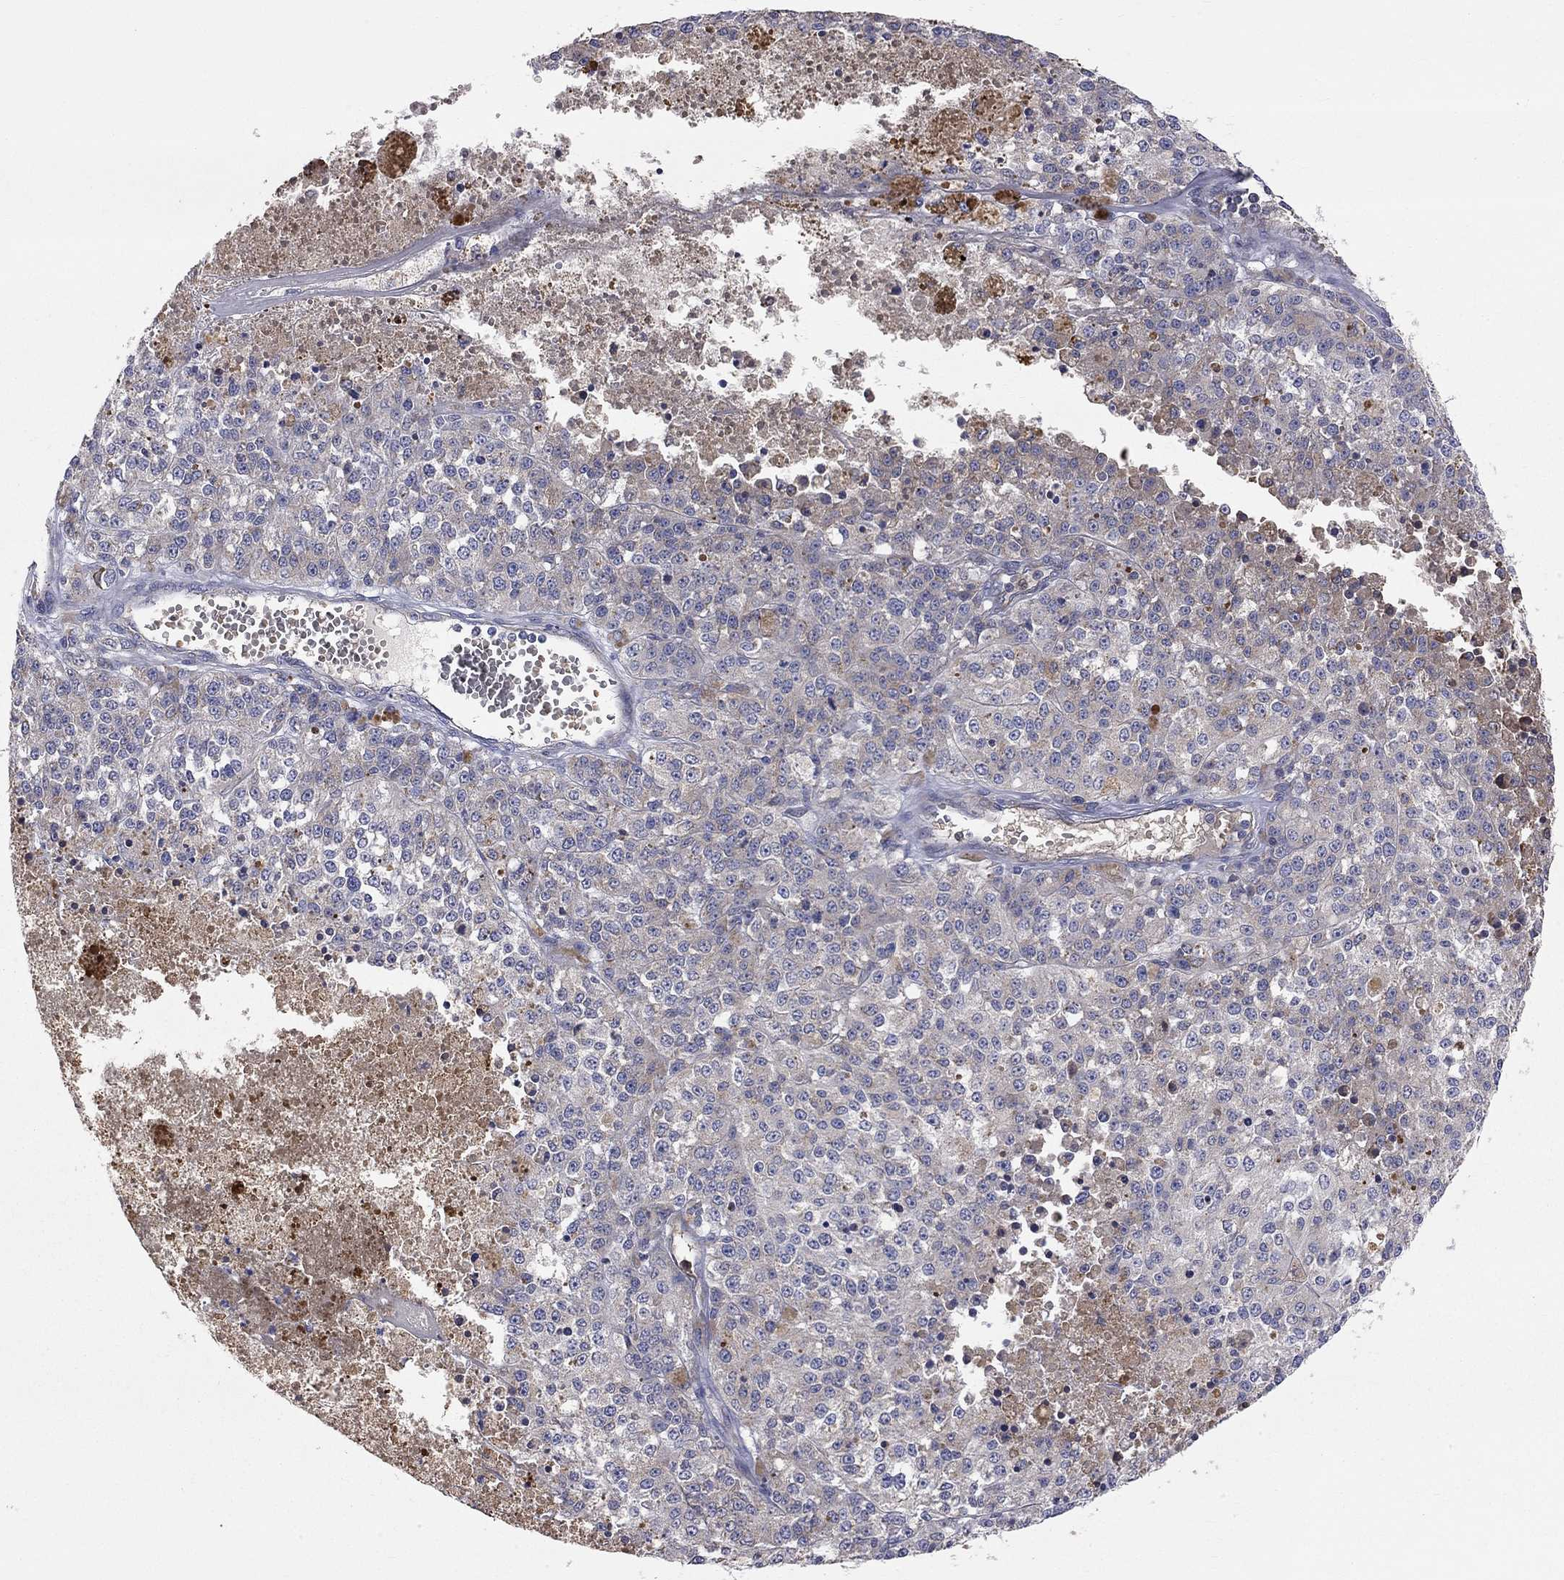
{"staining": {"intensity": "negative", "quantity": "none", "location": "none"}, "tissue": "melanoma", "cell_type": "Tumor cells", "image_type": "cancer", "snomed": [{"axis": "morphology", "description": "Malignant melanoma, Metastatic site"}, {"axis": "topography", "description": "Lymph node"}], "caption": "DAB immunohistochemical staining of human melanoma reveals no significant expression in tumor cells.", "gene": "CASTOR1", "patient": {"sex": "female", "age": 64}}